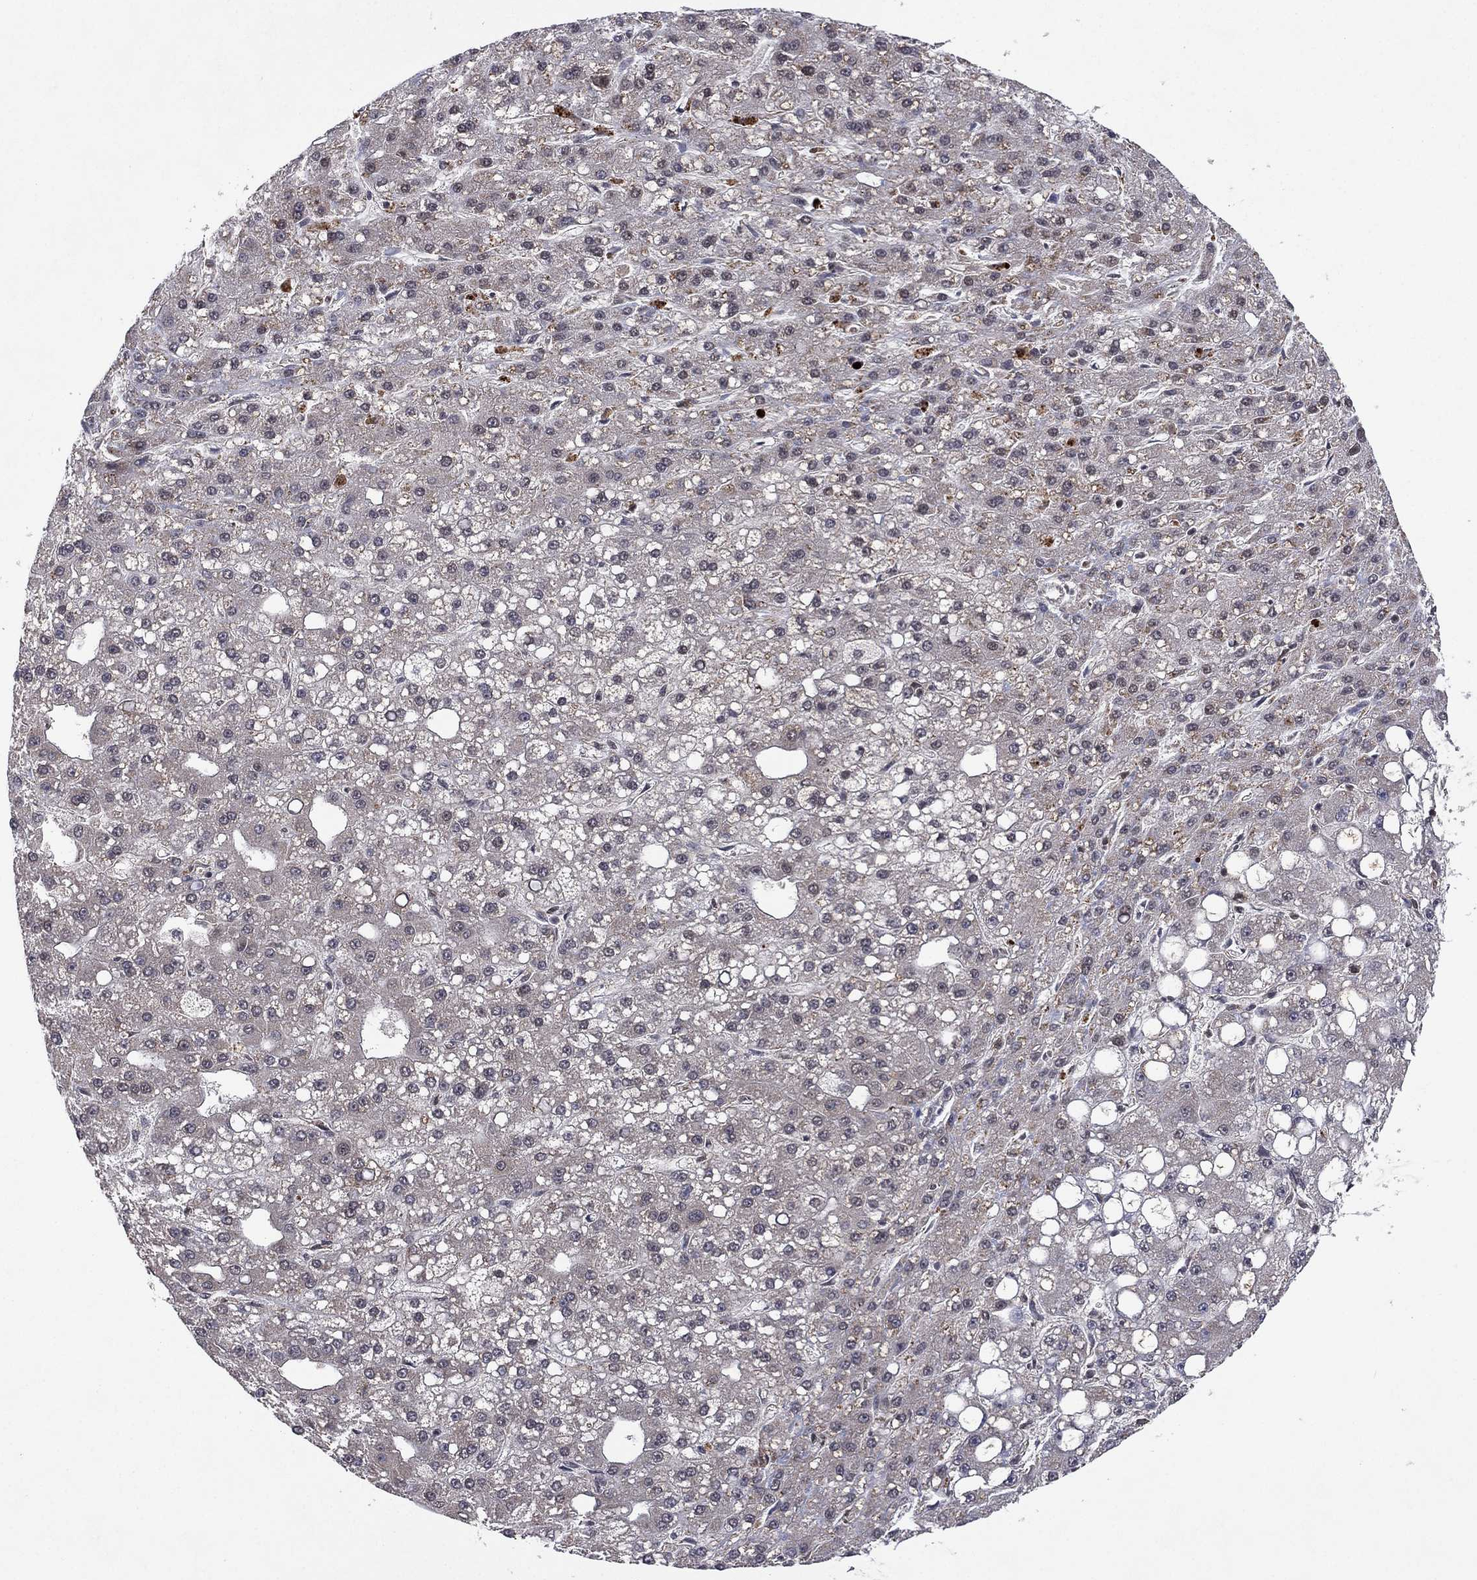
{"staining": {"intensity": "negative", "quantity": "none", "location": "none"}, "tissue": "liver cancer", "cell_type": "Tumor cells", "image_type": "cancer", "snomed": [{"axis": "morphology", "description": "Carcinoma, Hepatocellular, NOS"}, {"axis": "topography", "description": "Liver"}], "caption": "The histopathology image reveals no staining of tumor cells in hepatocellular carcinoma (liver).", "gene": "ATG4B", "patient": {"sex": "male", "age": 67}}